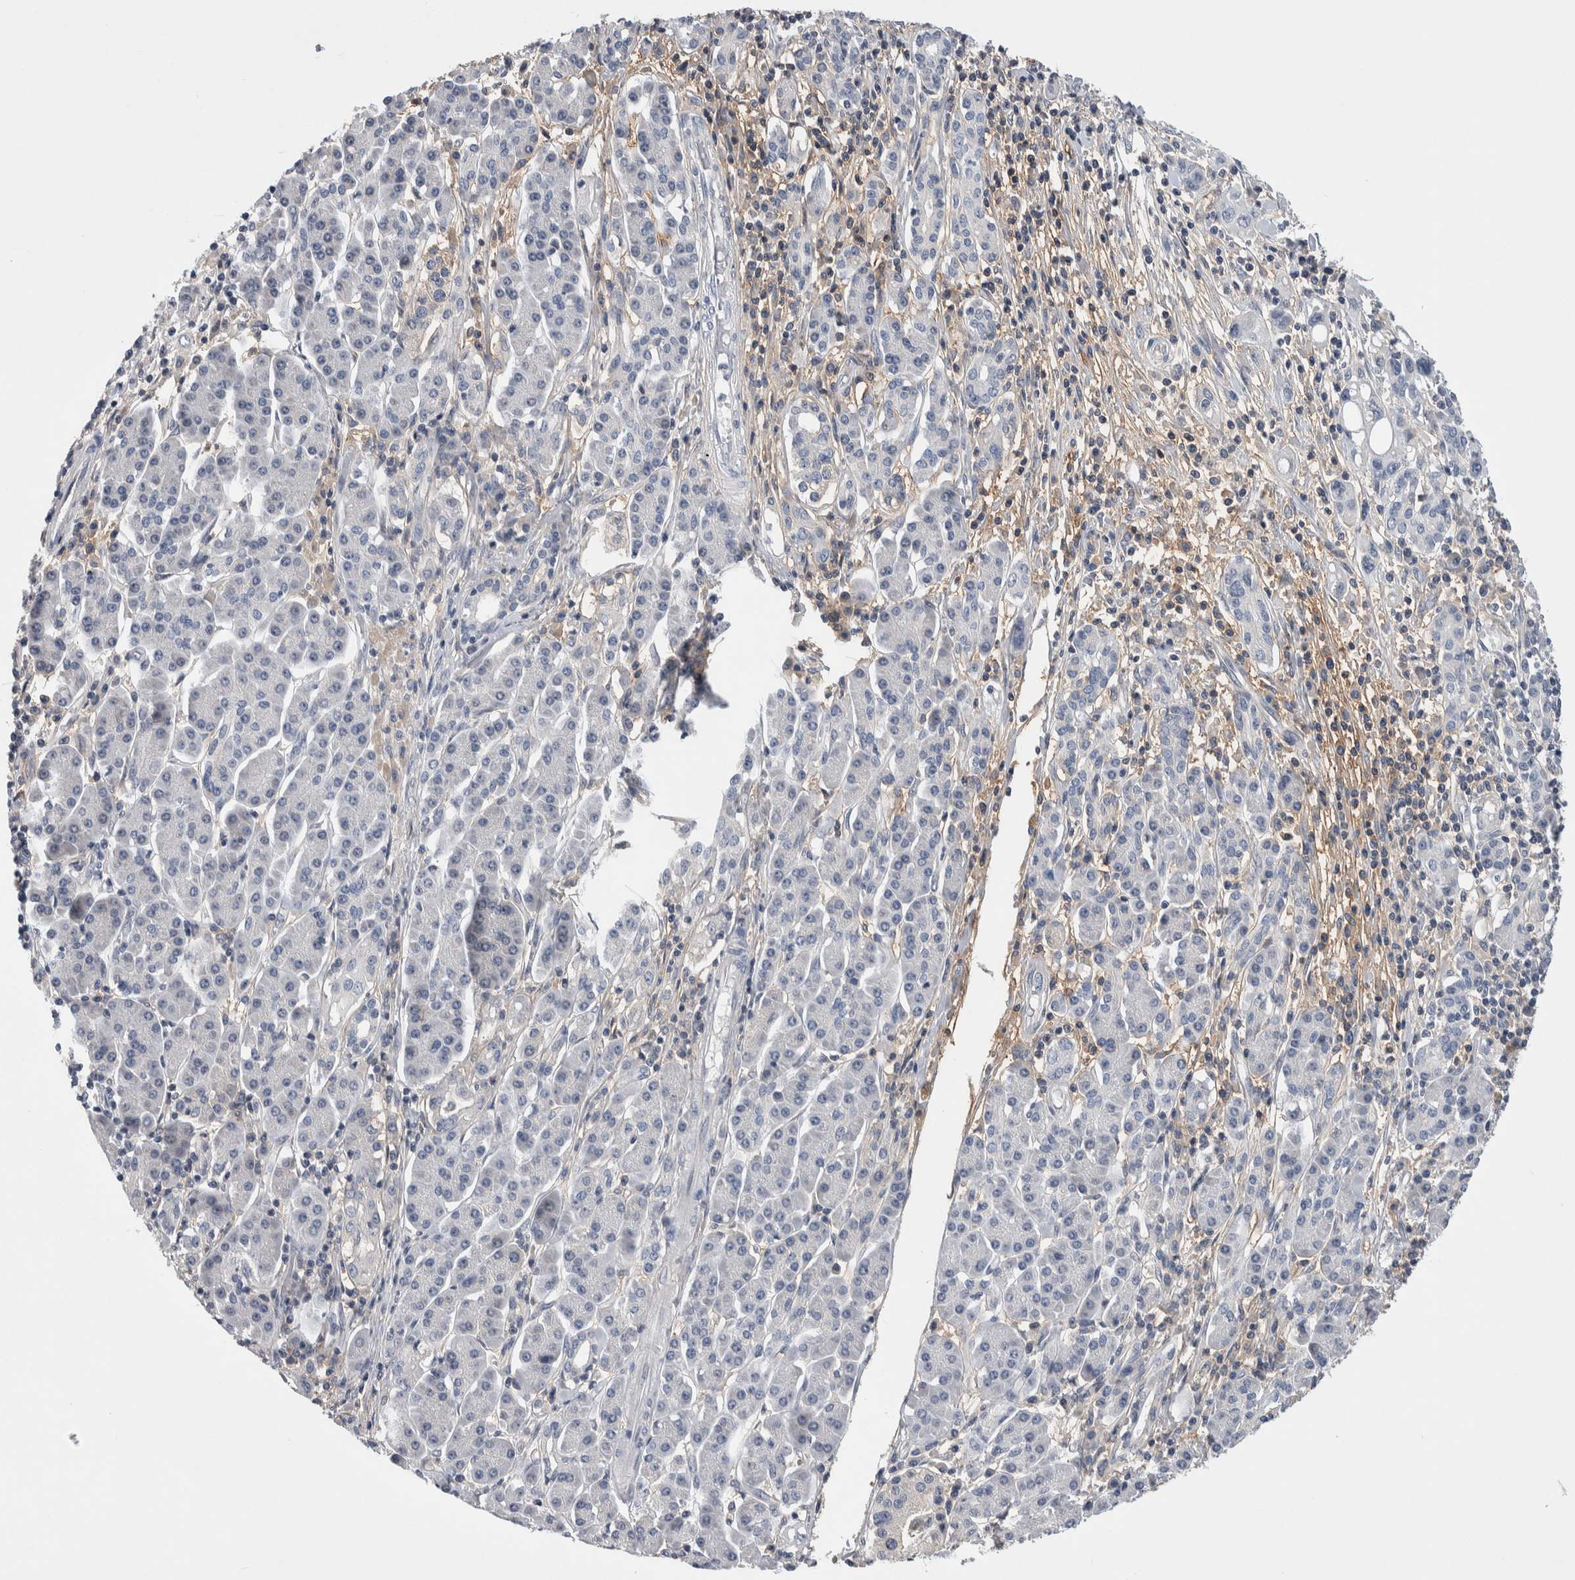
{"staining": {"intensity": "negative", "quantity": "none", "location": "none"}, "tissue": "pancreatic cancer", "cell_type": "Tumor cells", "image_type": "cancer", "snomed": [{"axis": "morphology", "description": "Adenocarcinoma, NOS"}, {"axis": "topography", "description": "Pancreas"}], "caption": "Adenocarcinoma (pancreatic) stained for a protein using immunohistochemistry (IHC) exhibits no staining tumor cells.", "gene": "CEP131", "patient": {"sex": "female", "age": 57}}